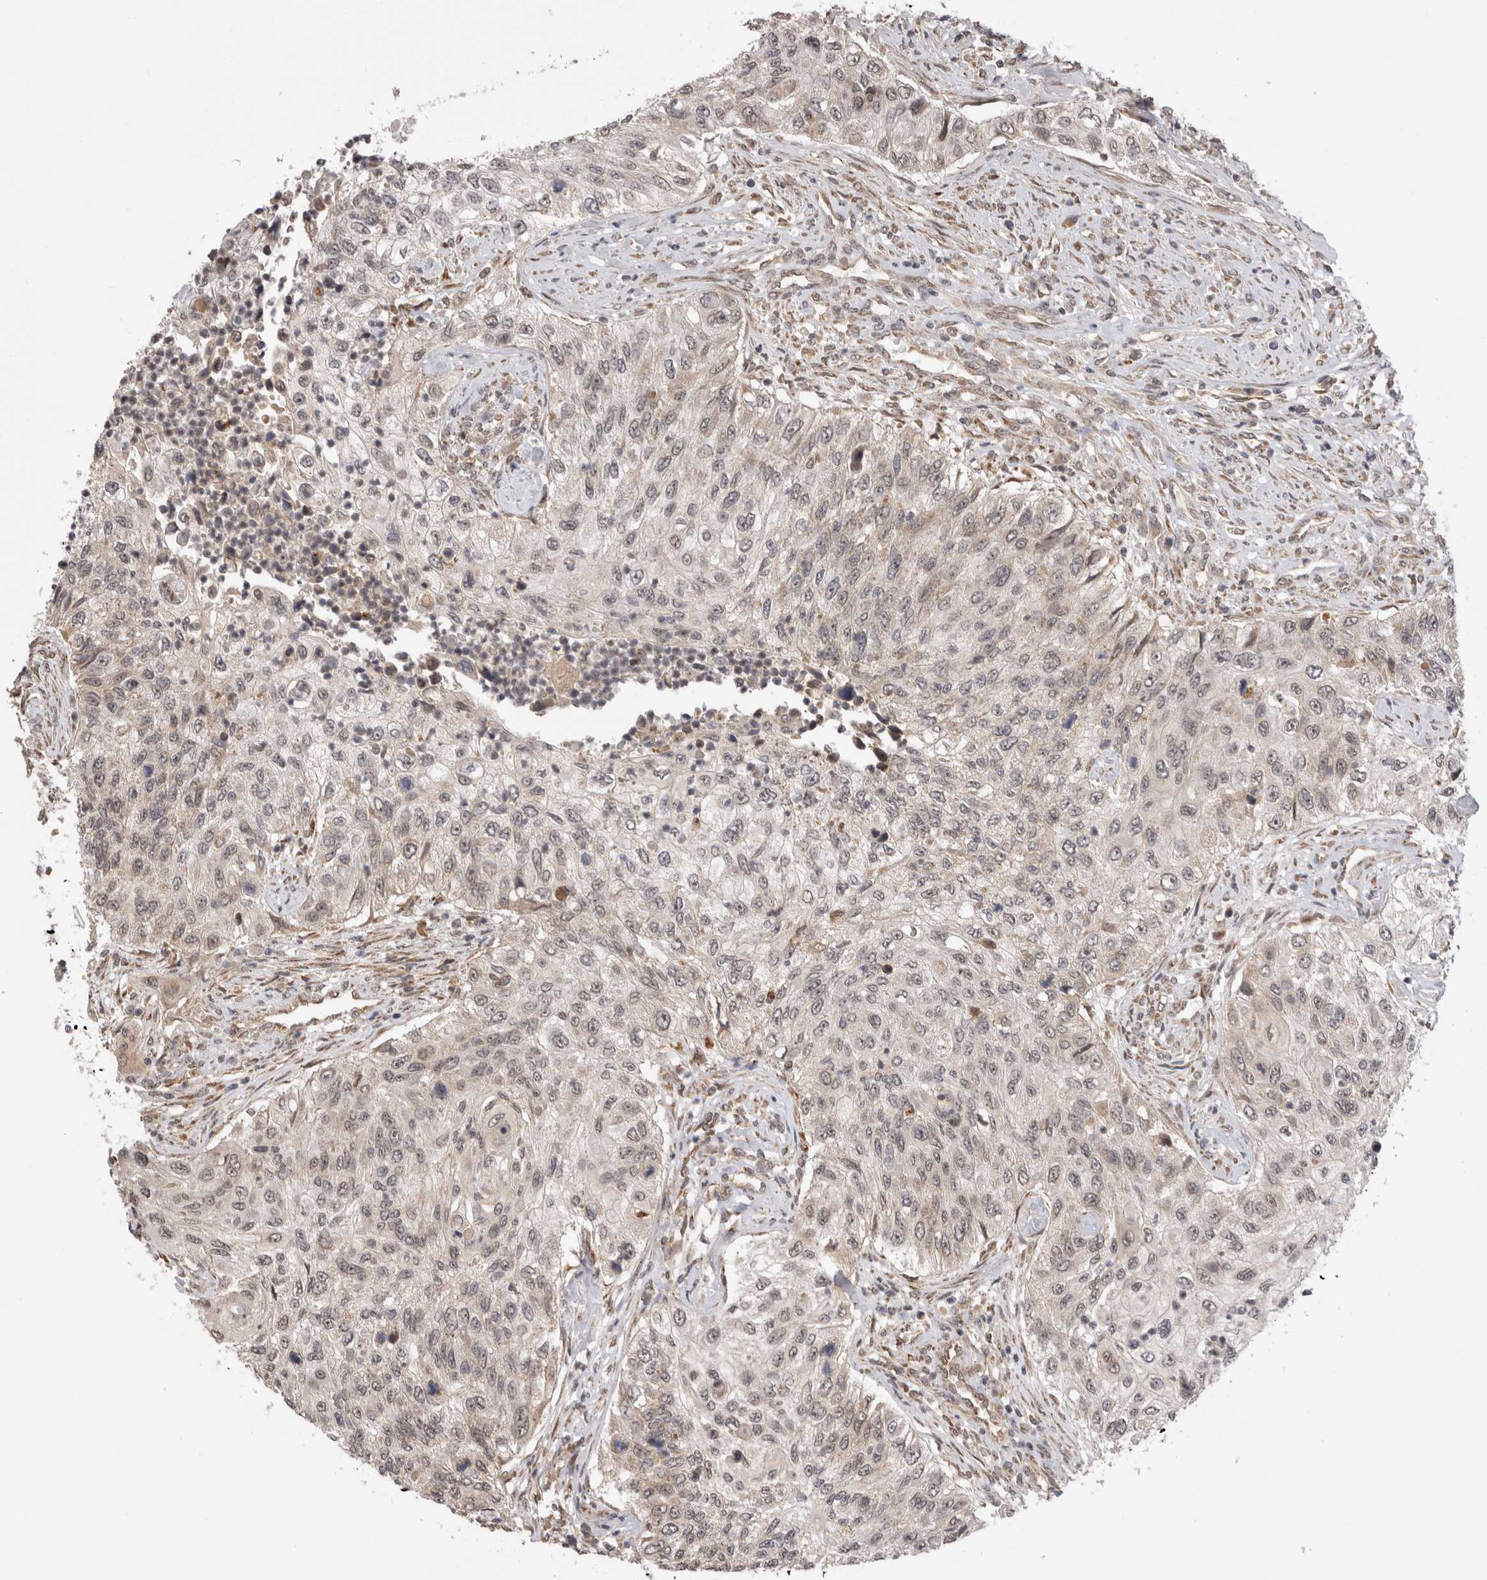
{"staining": {"intensity": "negative", "quantity": "none", "location": "none"}, "tissue": "urothelial cancer", "cell_type": "Tumor cells", "image_type": "cancer", "snomed": [{"axis": "morphology", "description": "Urothelial carcinoma, High grade"}, {"axis": "topography", "description": "Urinary bladder"}], "caption": "This is a histopathology image of immunohistochemistry staining of urothelial cancer, which shows no positivity in tumor cells.", "gene": "TMEM65", "patient": {"sex": "female", "age": 60}}